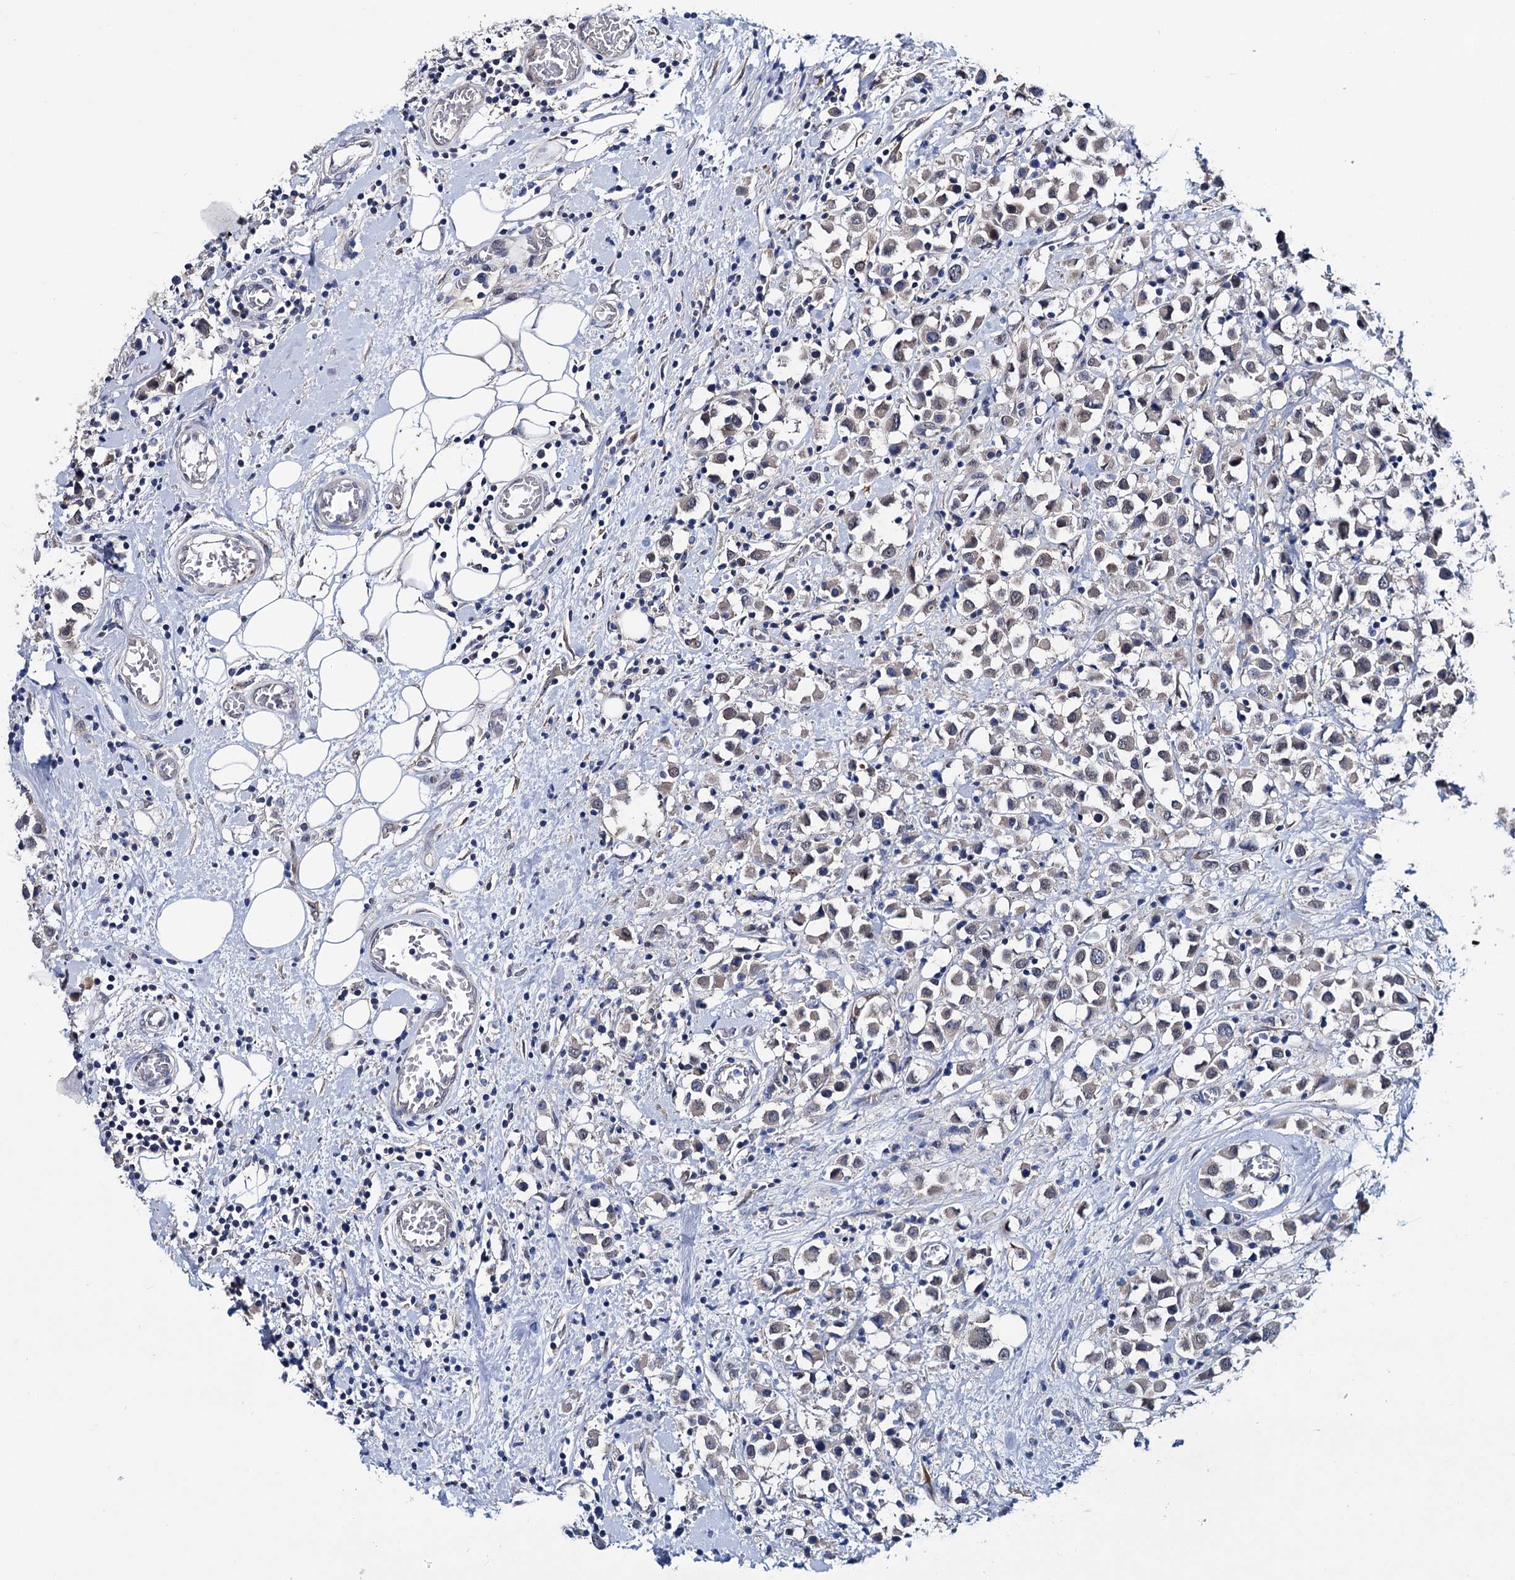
{"staining": {"intensity": "negative", "quantity": "none", "location": "none"}, "tissue": "breast cancer", "cell_type": "Tumor cells", "image_type": "cancer", "snomed": [{"axis": "morphology", "description": "Duct carcinoma"}, {"axis": "topography", "description": "Breast"}], "caption": "An immunohistochemistry (IHC) histopathology image of intraductal carcinoma (breast) is shown. There is no staining in tumor cells of intraductal carcinoma (breast).", "gene": "EYA4", "patient": {"sex": "female", "age": 61}}